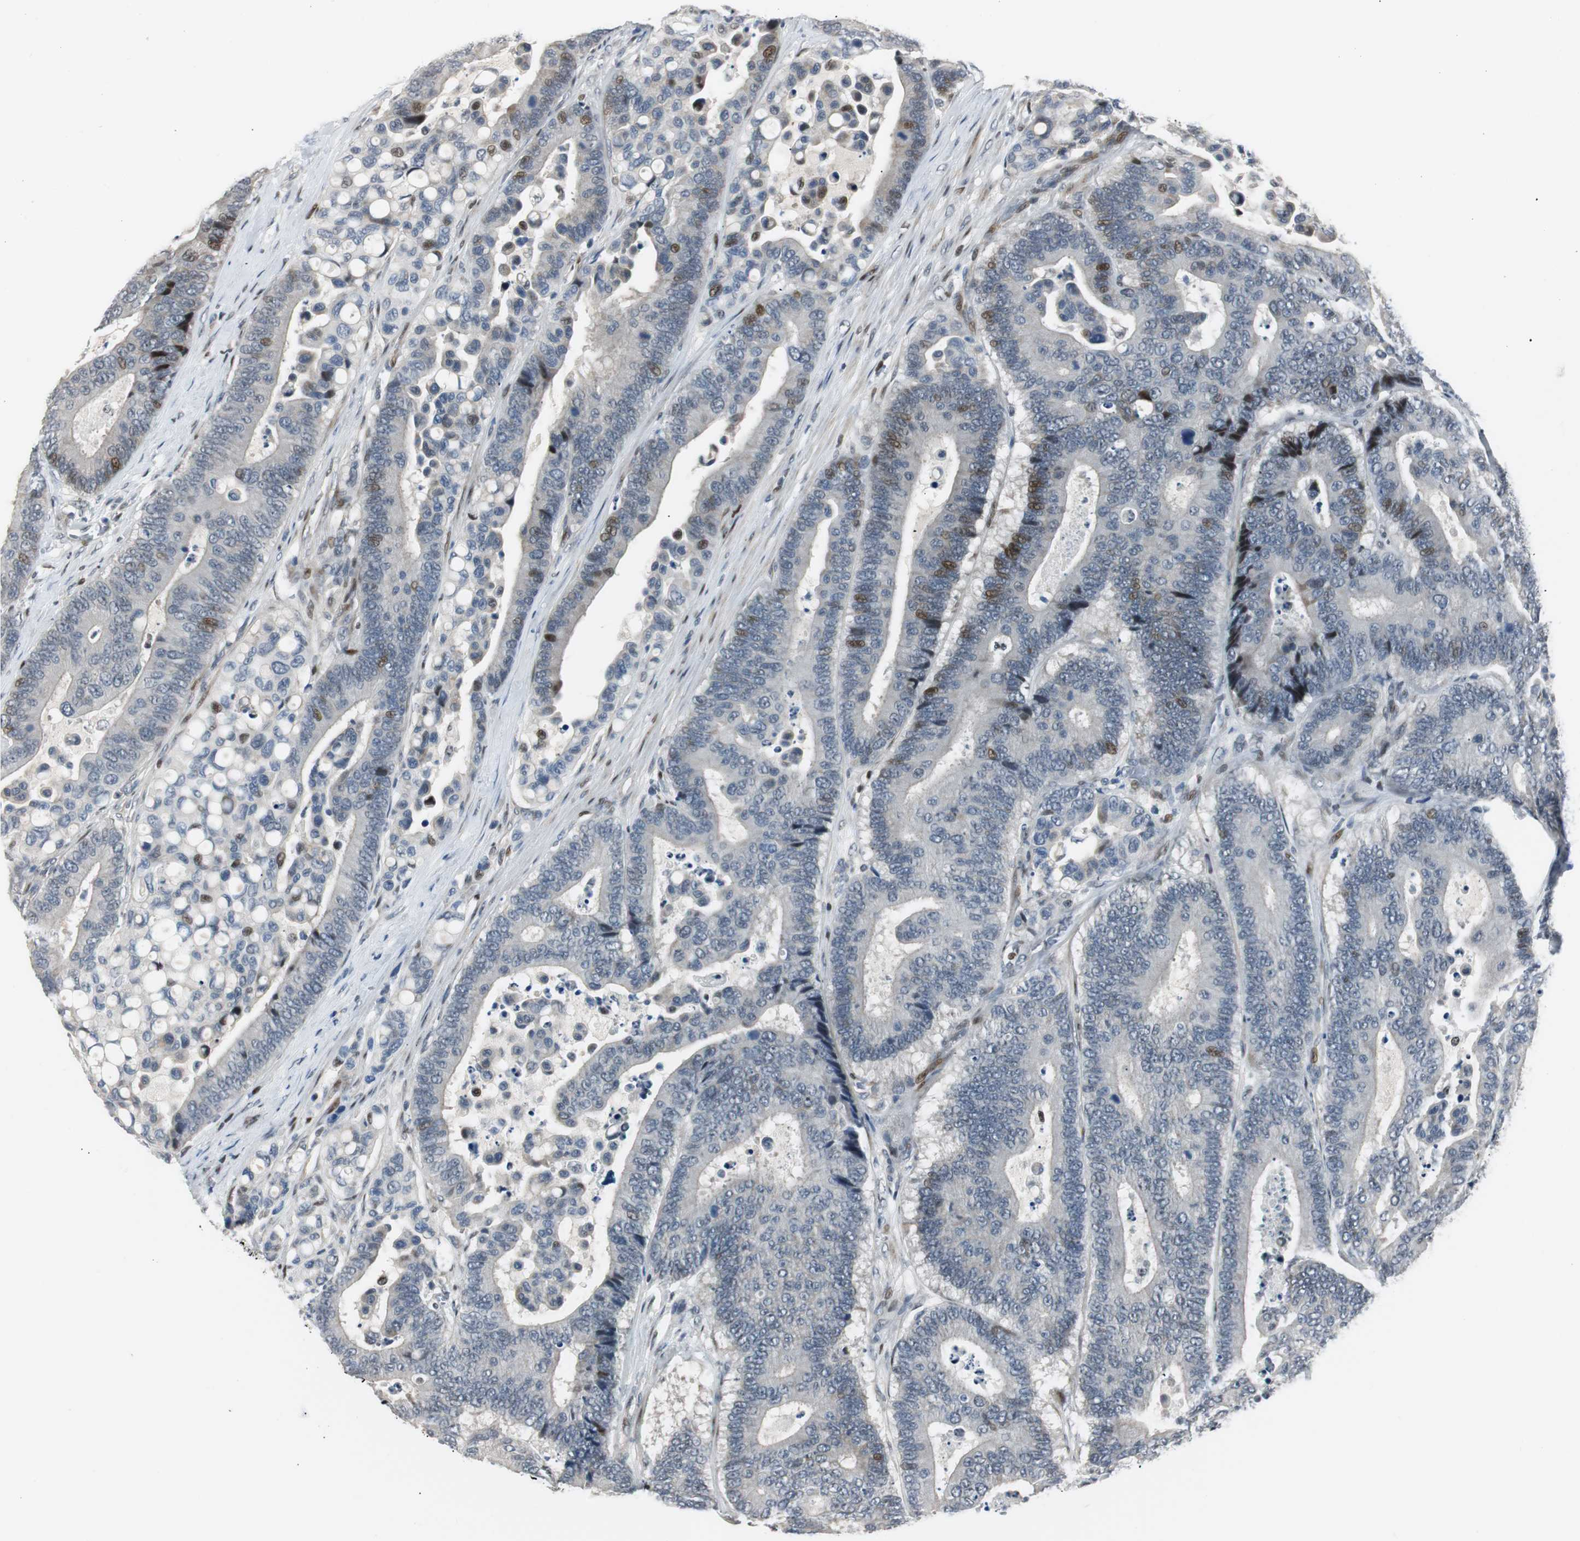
{"staining": {"intensity": "moderate", "quantity": "<25%", "location": "nuclear"}, "tissue": "colorectal cancer", "cell_type": "Tumor cells", "image_type": "cancer", "snomed": [{"axis": "morphology", "description": "Normal tissue, NOS"}, {"axis": "morphology", "description": "Adenocarcinoma, NOS"}, {"axis": "topography", "description": "Colon"}], "caption": "Protein expression analysis of human colorectal cancer reveals moderate nuclear positivity in about <25% of tumor cells.", "gene": "RAD1", "patient": {"sex": "male", "age": 82}}